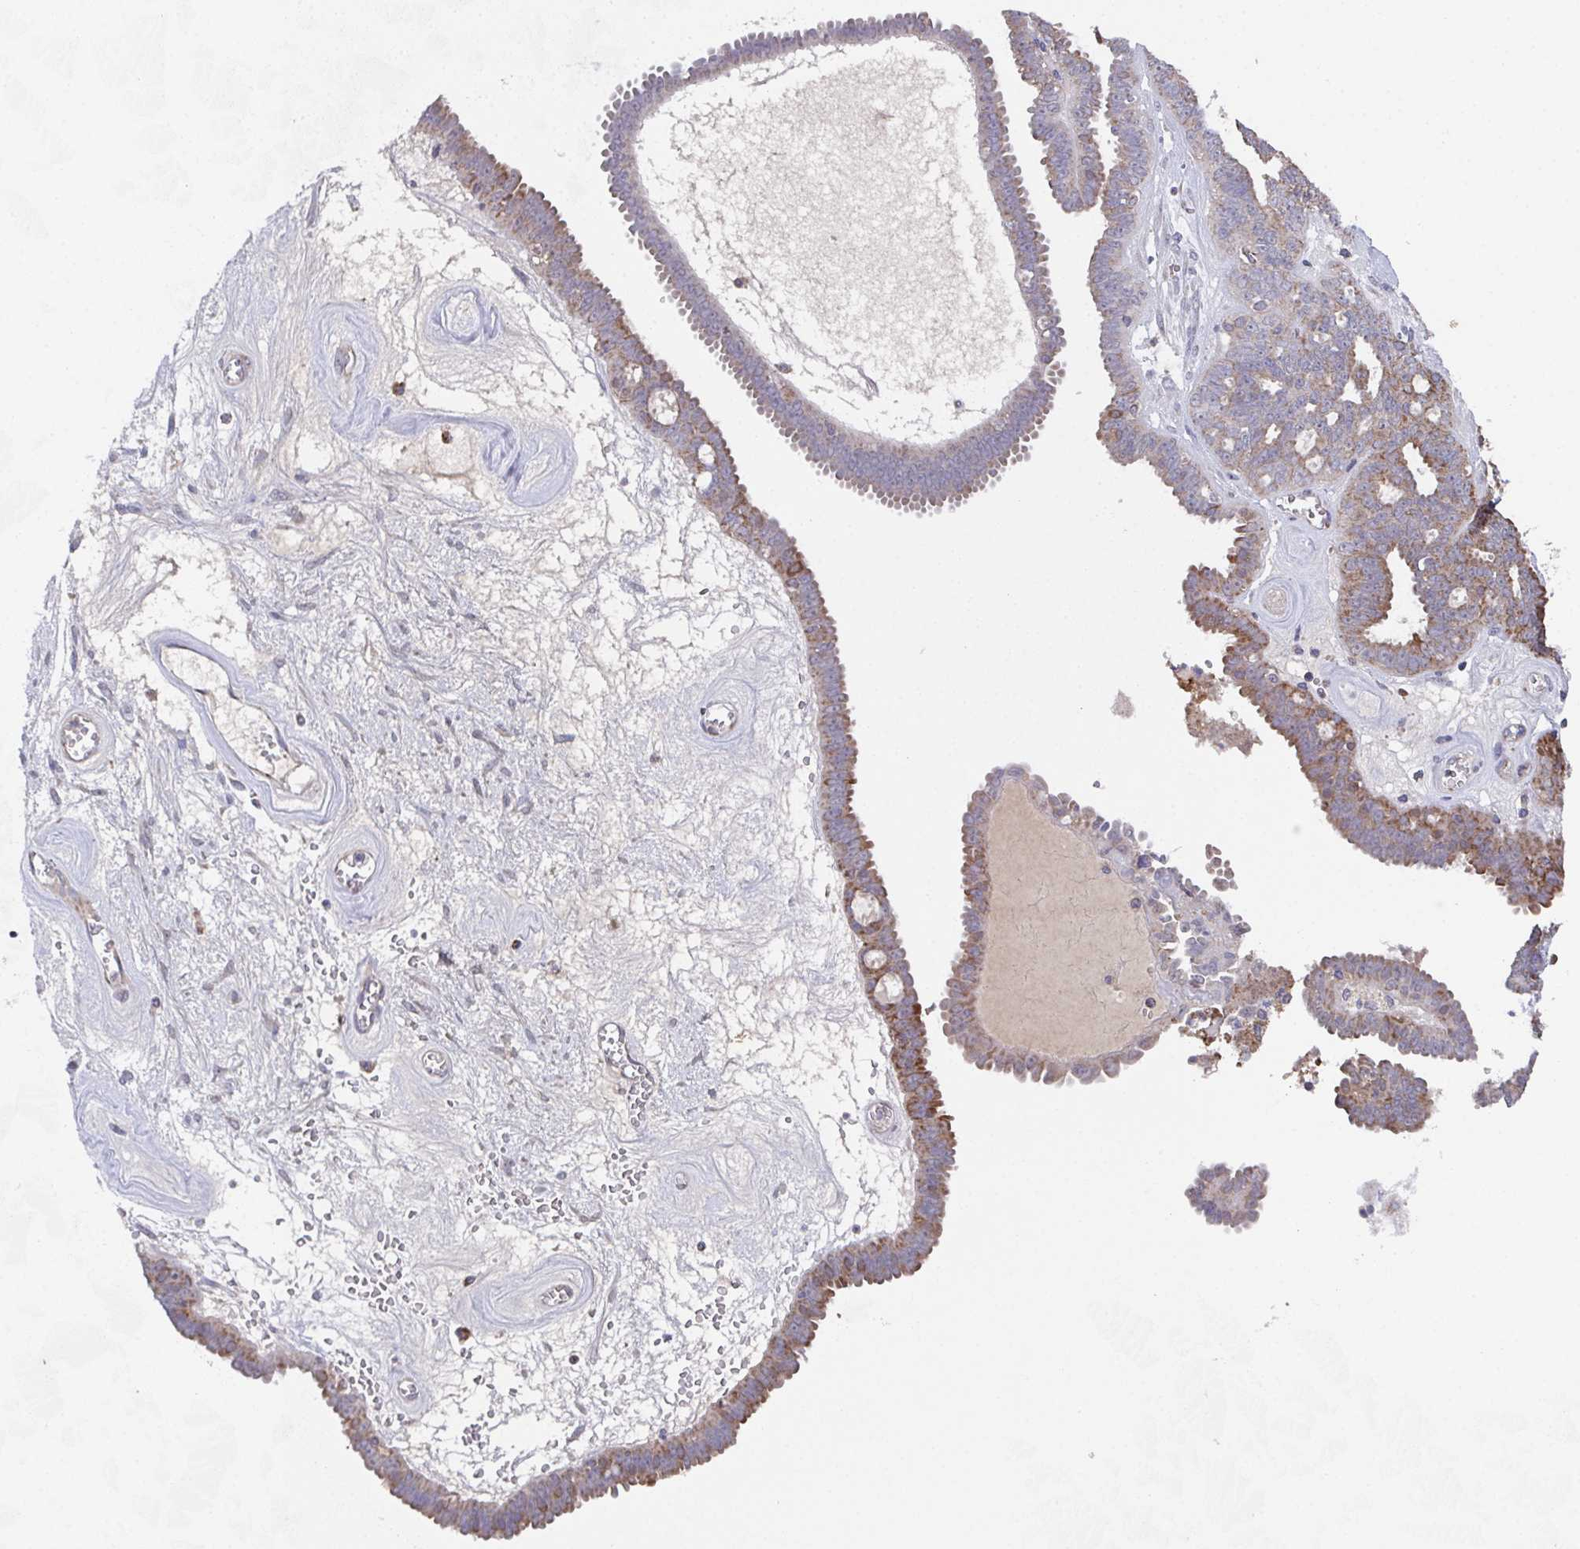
{"staining": {"intensity": "moderate", "quantity": "25%-75%", "location": "cytoplasmic/membranous"}, "tissue": "ovarian cancer", "cell_type": "Tumor cells", "image_type": "cancer", "snomed": [{"axis": "morphology", "description": "Cystadenocarcinoma, serous, NOS"}, {"axis": "topography", "description": "Ovary"}], "caption": "Ovarian serous cystadenocarcinoma was stained to show a protein in brown. There is medium levels of moderate cytoplasmic/membranous positivity in approximately 25%-75% of tumor cells. Nuclei are stained in blue.", "gene": "MT-ND3", "patient": {"sex": "female", "age": 71}}